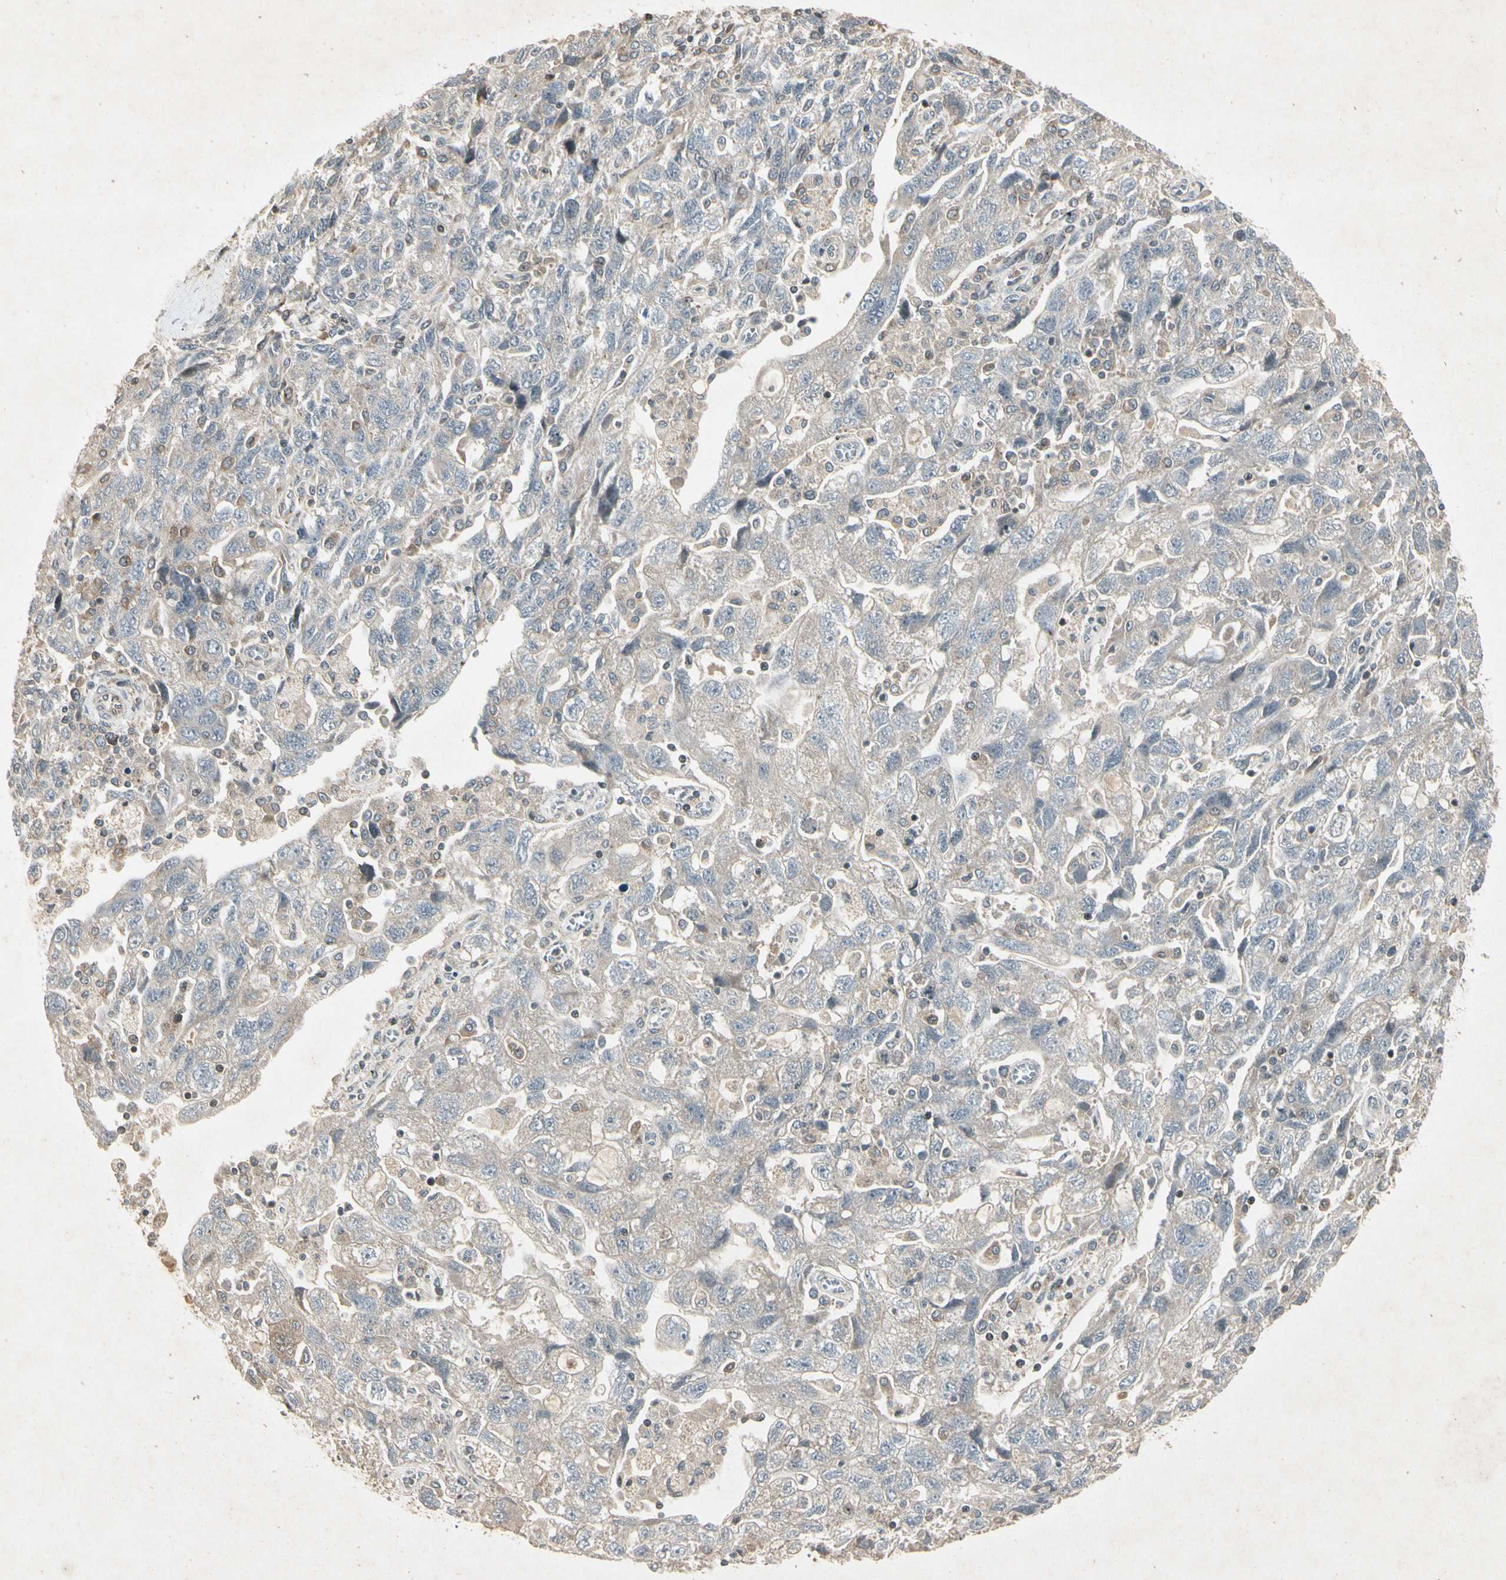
{"staining": {"intensity": "weak", "quantity": "<25%", "location": "cytoplasmic/membranous"}, "tissue": "ovarian cancer", "cell_type": "Tumor cells", "image_type": "cancer", "snomed": [{"axis": "morphology", "description": "Carcinoma, NOS"}, {"axis": "morphology", "description": "Cystadenocarcinoma, serous, NOS"}, {"axis": "topography", "description": "Ovary"}], "caption": "Protein analysis of ovarian cancer exhibits no significant staining in tumor cells.", "gene": "TEK", "patient": {"sex": "female", "age": 69}}